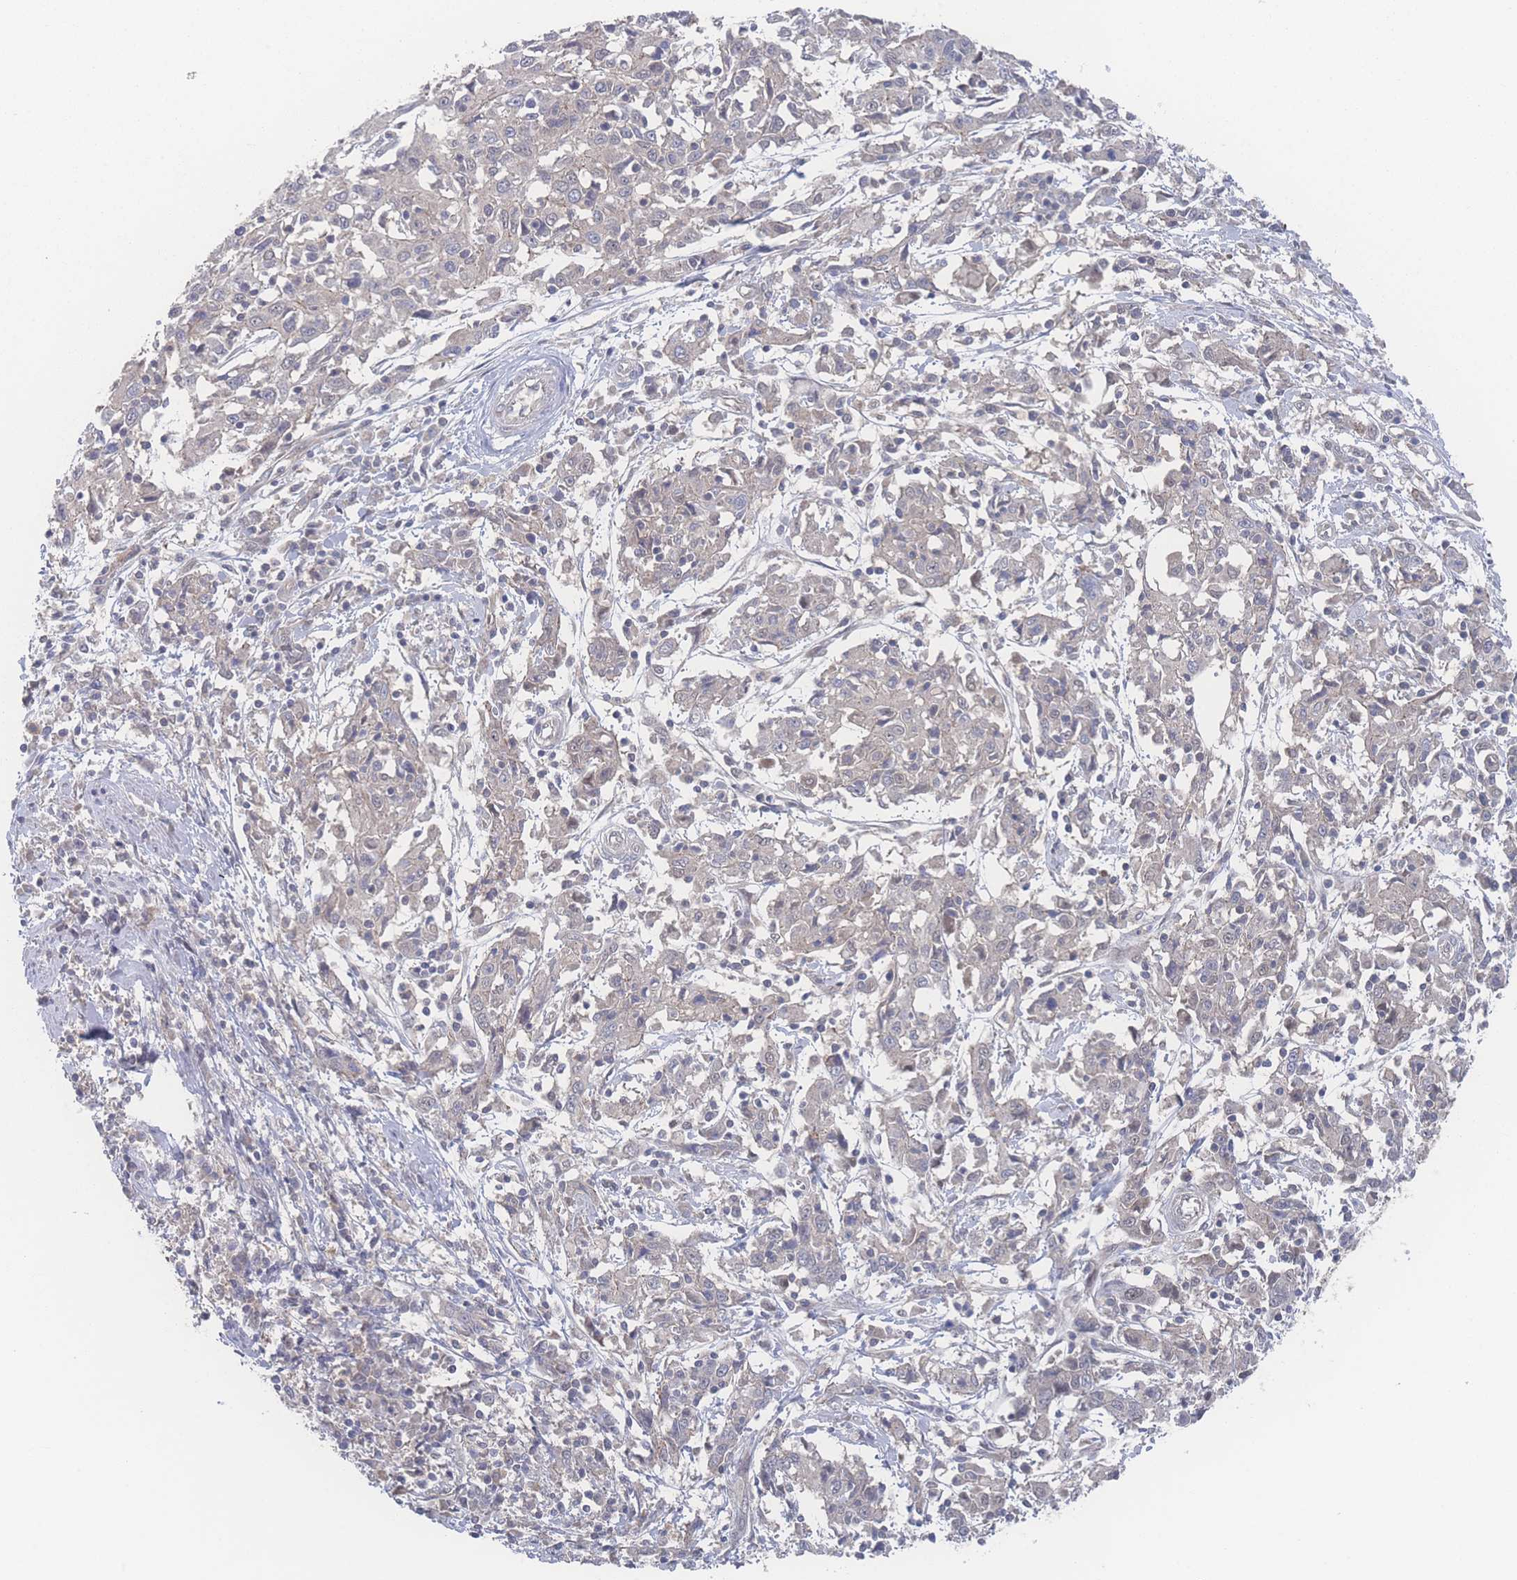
{"staining": {"intensity": "weak", "quantity": "25%-75%", "location": "cytoplasmic/membranous,nuclear"}, "tissue": "cervical cancer", "cell_type": "Tumor cells", "image_type": "cancer", "snomed": [{"axis": "morphology", "description": "Squamous cell carcinoma, NOS"}, {"axis": "topography", "description": "Cervix"}], "caption": "Squamous cell carcinoma (cervical) stained with a brown dye reveals weak cytoplasmic/membranous and nuclear positive staining in approximately 25%-75% of tumor cells.", "gene": "NBEAL1", "patient": {"sex": "female", "age": 46}}